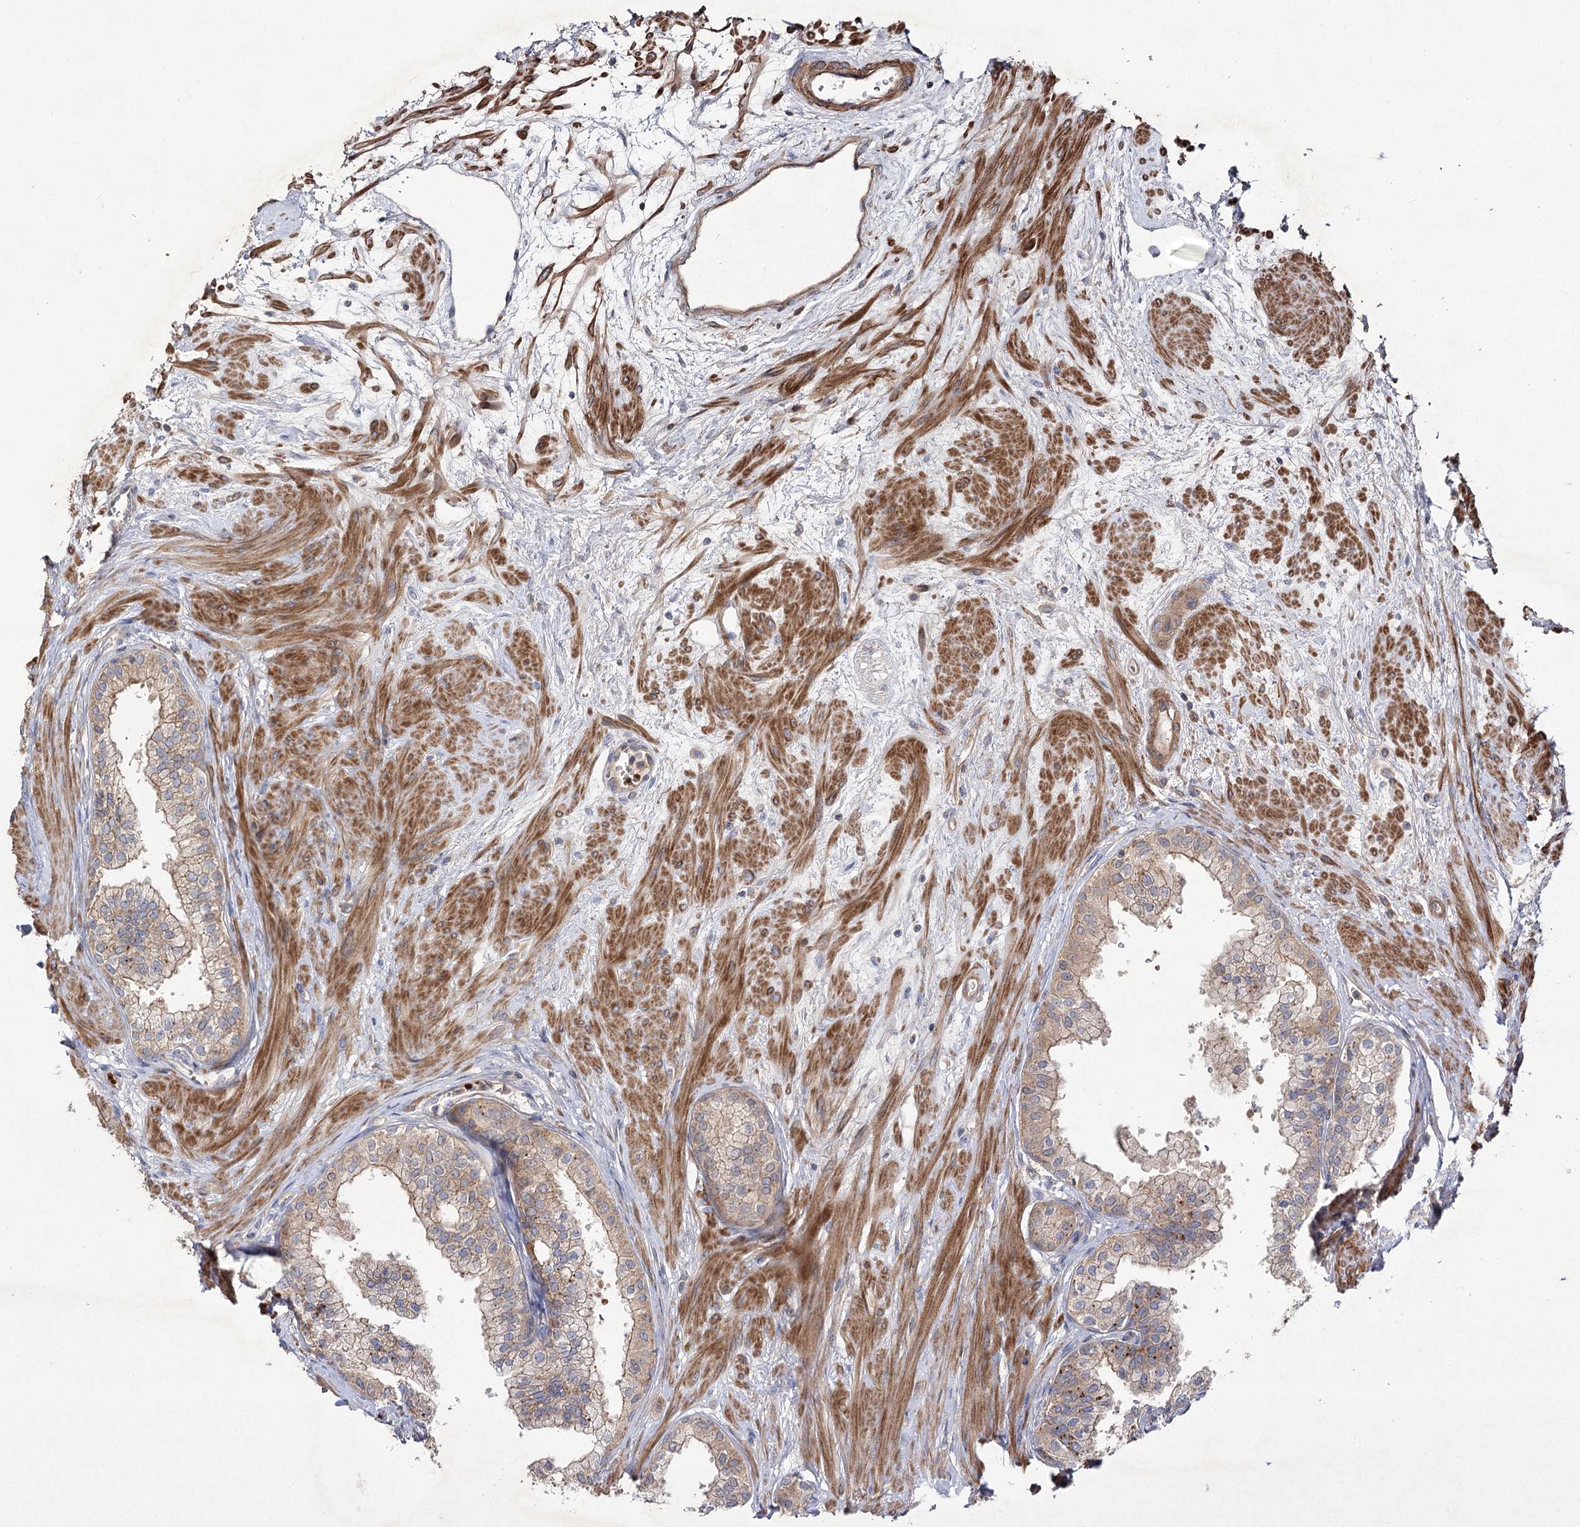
{"staining": {"intensity": "moderate", "quantity": ">75%", "location": "cytoplasmic/membranous"}, "tissue": "prostate", "cell_type": "Glandular cells", "image_type": "normal", "snomed": [{"axis": "morphology", "description": "Normal tissue, NOS"}, {"axis": "topography", "description": "Prostate"}], "caption": "Prostate stained with a brown dye displays moderate cytoplasmic/membranous positive staining in approximately >75% of glandular cells.", "gene": "KIAA0825", "patient": {"sex": "male", "age": 60}}